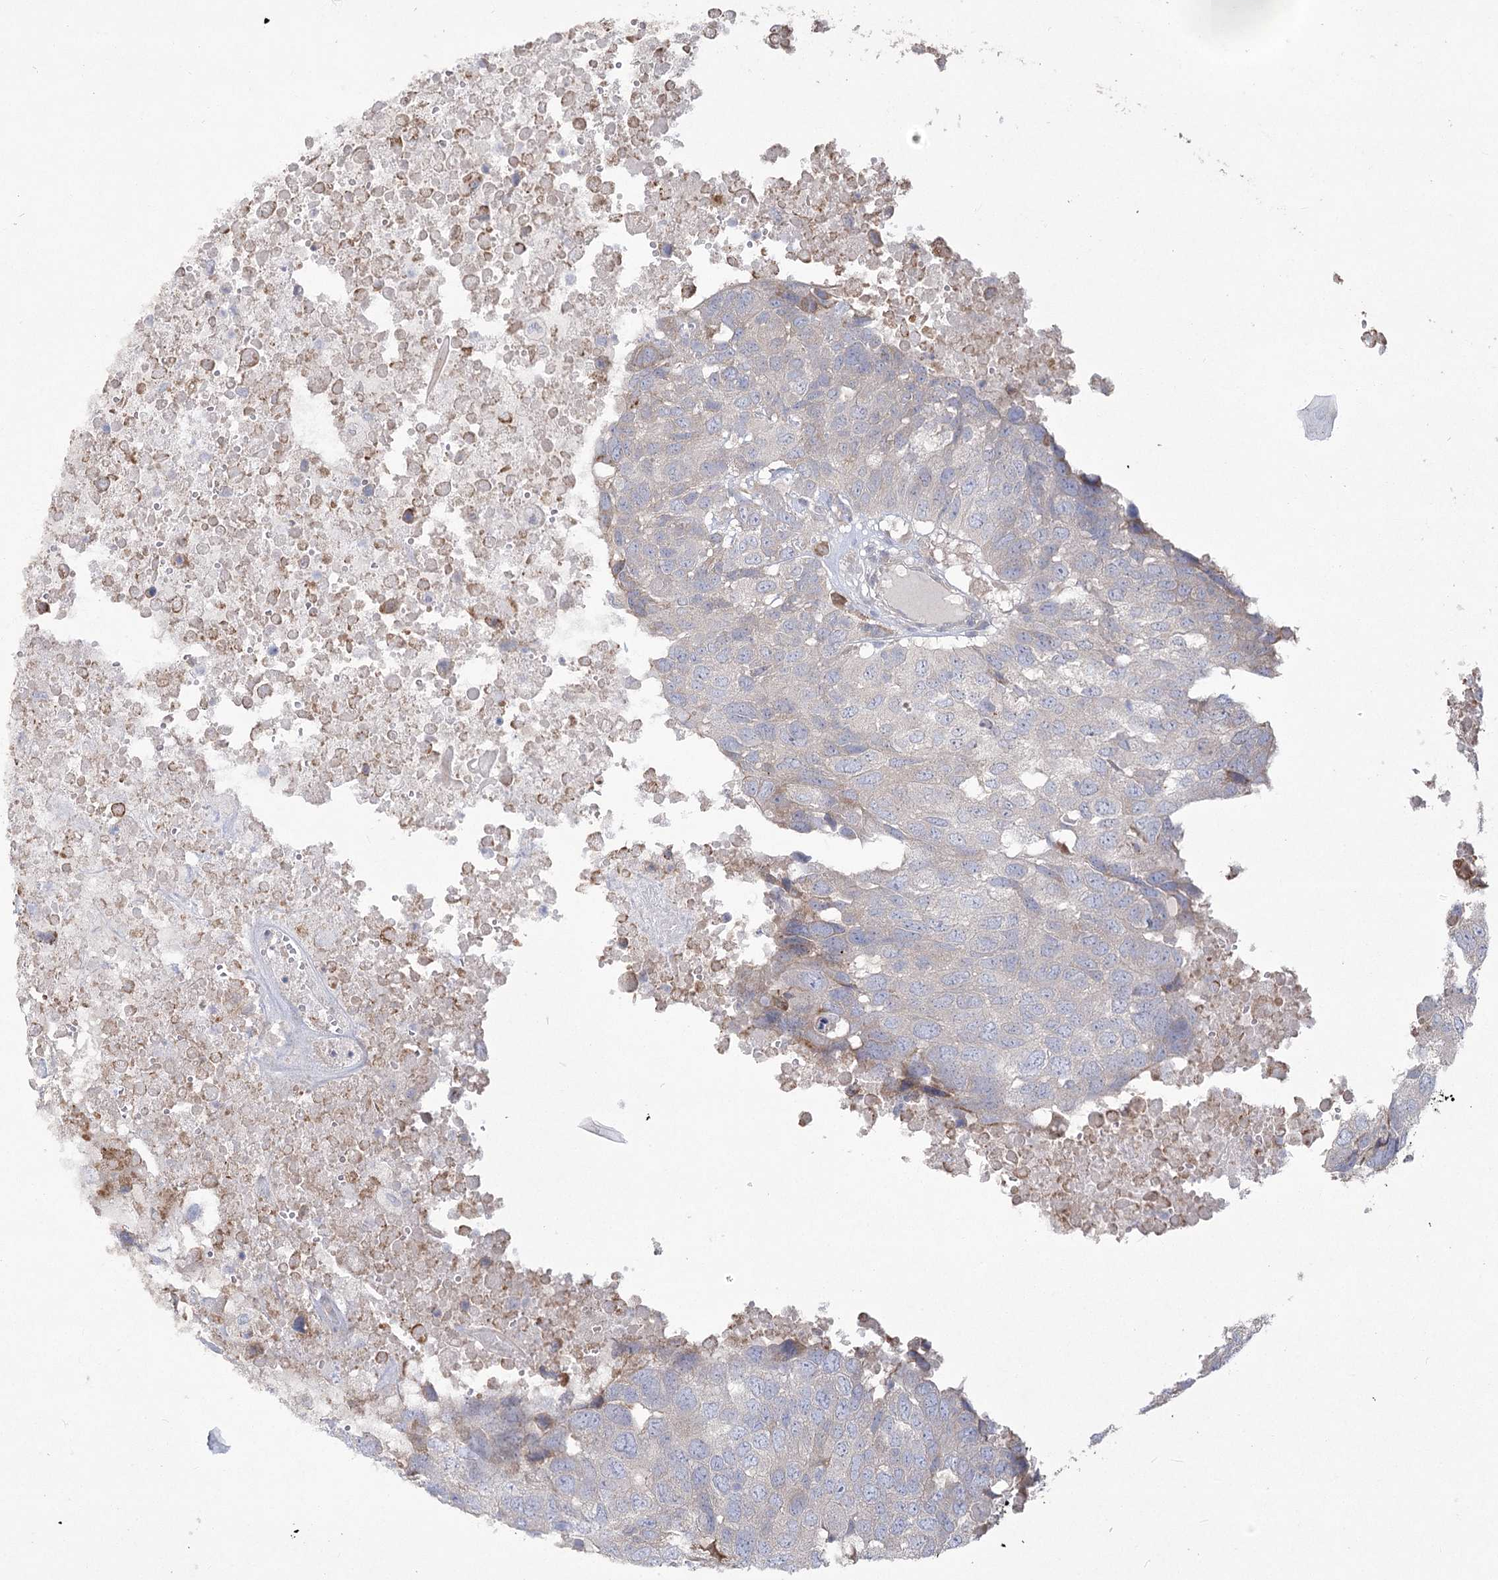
{"staining": {"intensity": "negative", "quantity": "none", "location": "none"}, "tissue": "head and neck cancer", "cell_type": "Tumor cells", "image_type": "cancer", "snomed": [{"axis": "morphology", "description": "Squamous cell carcinoma, NOS"}, {"axis": "topography", "description": "Head-Neck"}], "caption": "High magnification brightfield microscopy of head and neck cancer stained with DAB (brown) and counterstained with hematoxylin (blue): tumor cells show no significant expression.", "gene": "CAMTA1", "patient": {"sex": "male", "age": 66}}